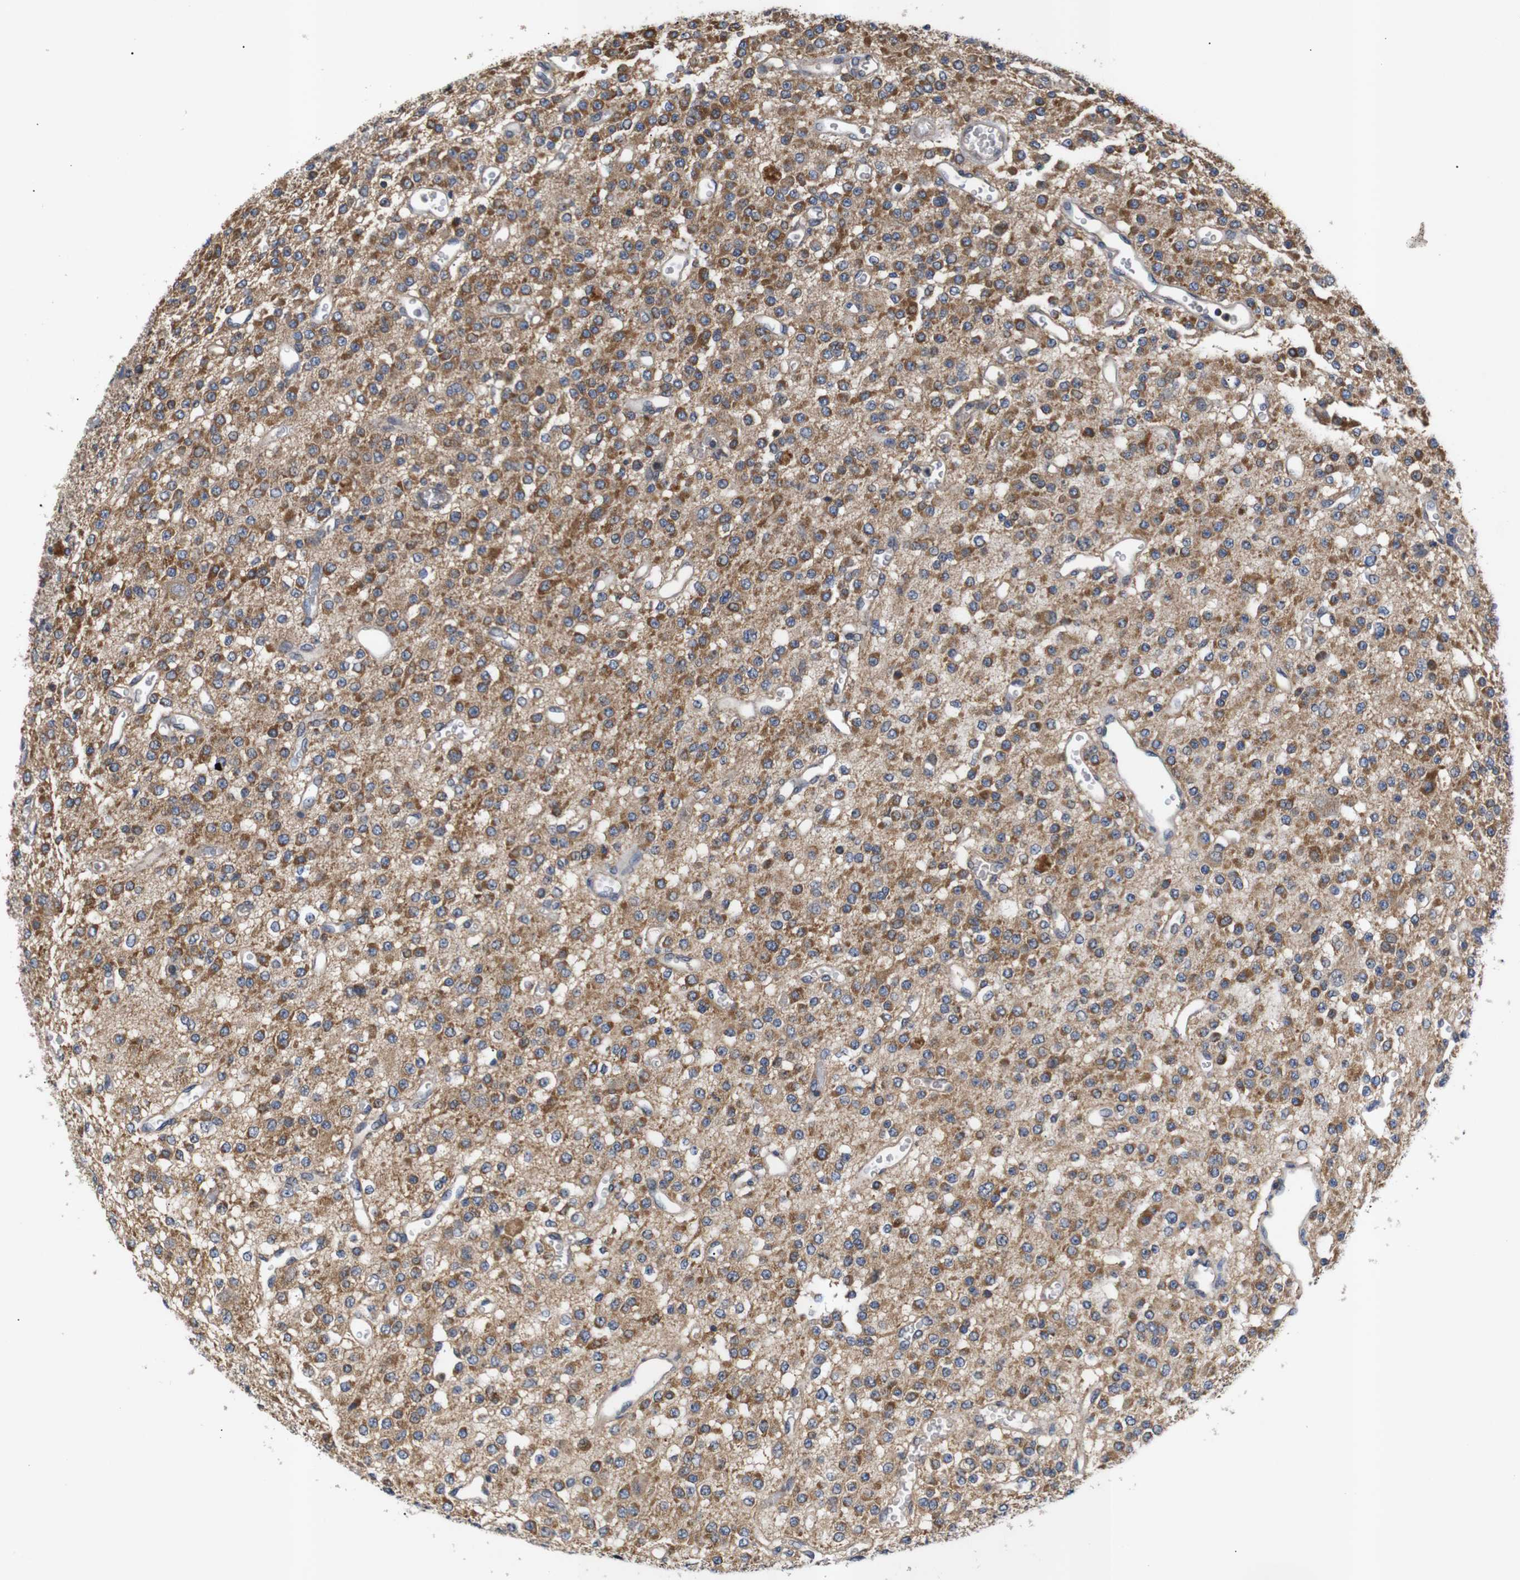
{"staining": {"intensity": "strong", "quantity": "25%-75%", "location": "cytoplasmic/membranous"}, "tissue": "glioma", "cell_type": "Tumor cells", "image_type": "cancer", "snomed": [{"axis": "morphology", "description": "Glioma, malignant, Low grade"}, {"axis": "topography", "description": "Brain"}], "caption": "Human malignant low-grade glioma stained with a brown dye displays strong cytoplasmic/membranous positive expression in about 25%-75% of tumor cells.", "gene": "RIPK1", "patient": {"sex": "male", "age": 38}}